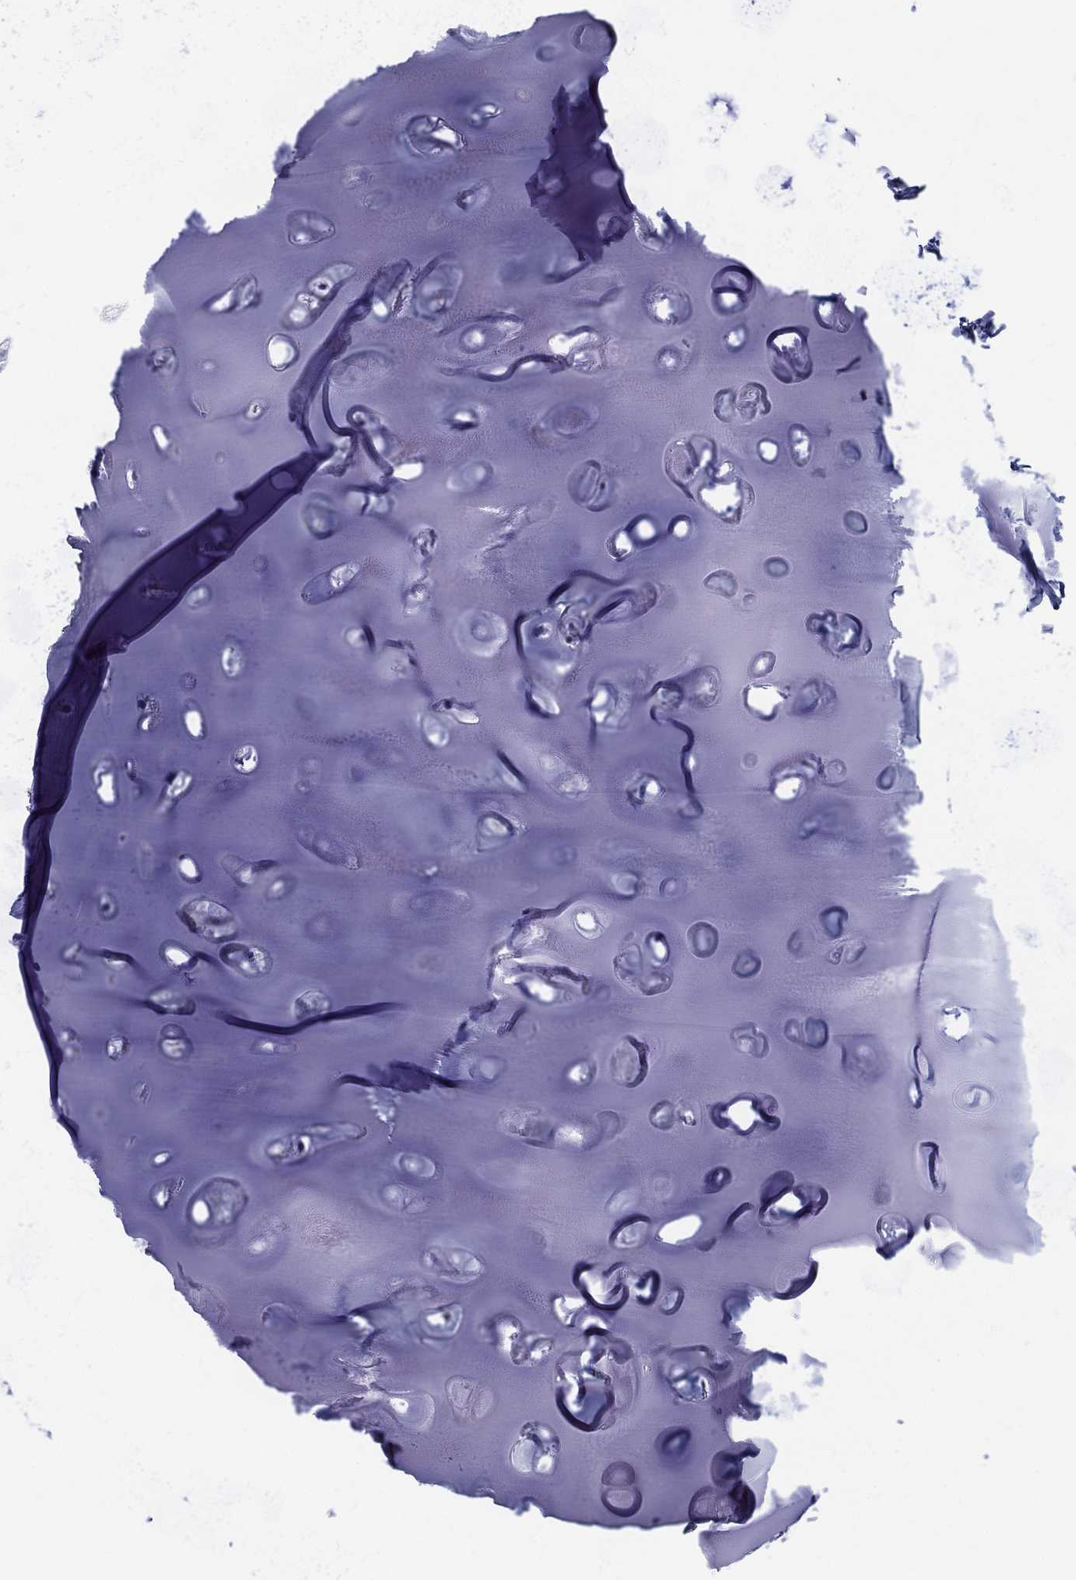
{"staining": {"intensity": "negative", "quantity": "none", "location": "none"}, "tissue": "soft tissue", "cell_type": "Chondrocytes", "image_type": "normal", "snomed": [{"axis": "morphology", "description": "Normal tissue, NOS"}, {"axis": "morphology", "description": "Squamous cell carcinoma, NOS"}, {"axis": "topography", "description": "Cartilage tissue"}, {"axis": "topography", "description": "Lung"}], "caption": "Chondrocytes show no significant positivity in benign soft tissue.", "gene": "CRYGS", "patient": {"sex": "male", "age": 66}}